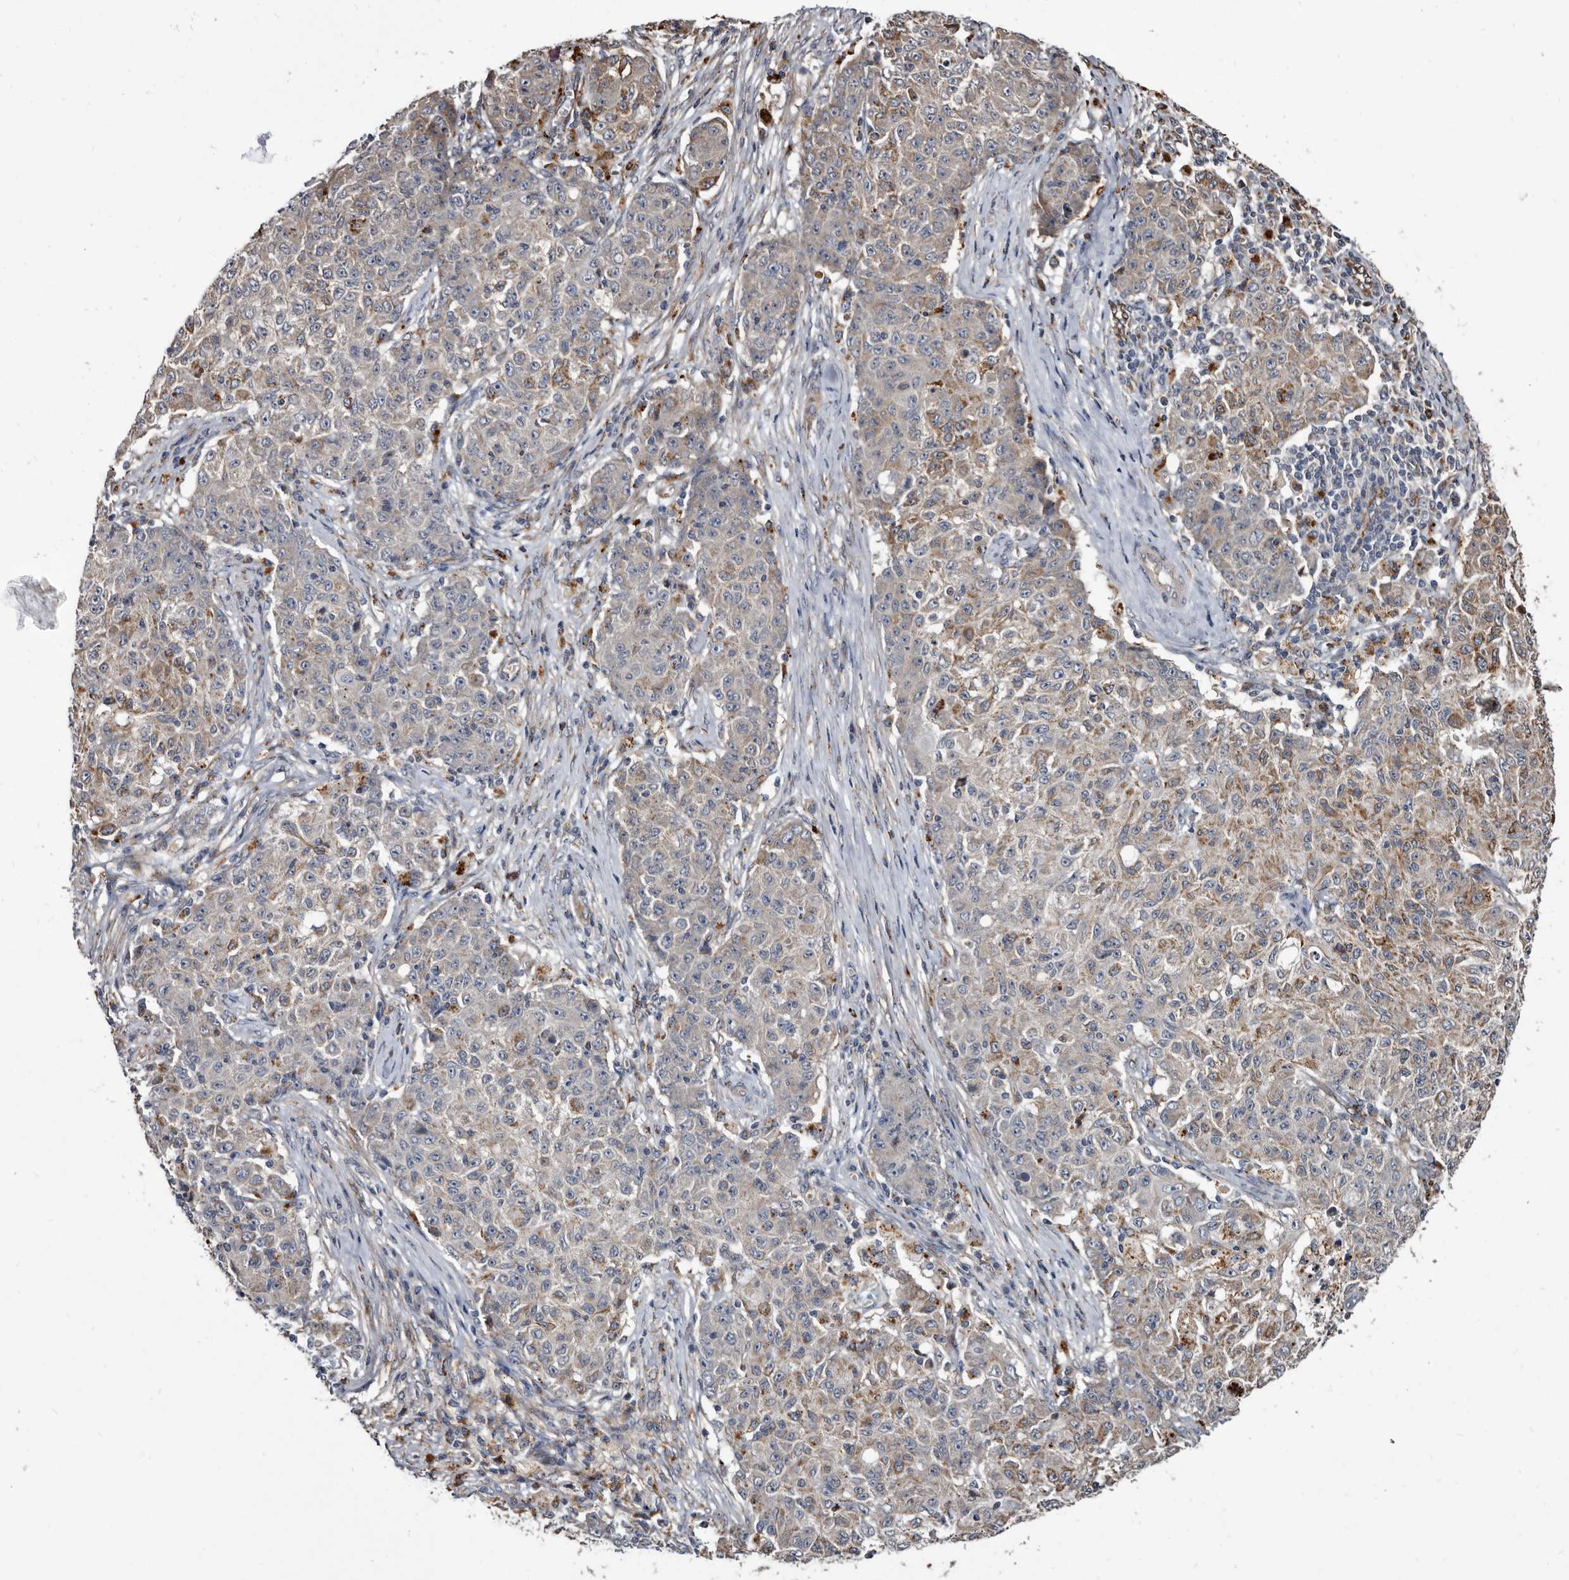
{"staining": {"intensity": "moderate", "quantity": "<25%", "location": "cytoplasmic/membranous"}, "tissue": "ovarian cancer", "cell_type": "Tumor cells", "image_type": "cancer", "snomed": [{"axis": "morphology", "description": "Carcinoma, endometroid"}, {"axis": "topography", "description": "Ovary"}], "caption": "This micrograph demonstrates ovarian endometroid carcinoma stained with immunohistochemistry to label a protein in brown. The cytoplasmic/membranous of tumor cells show moderate positivity for the protein. Nuclei are counter-stained blue.", "gene": "CTSA", "patient": {"sex": "female", "age": 42}}